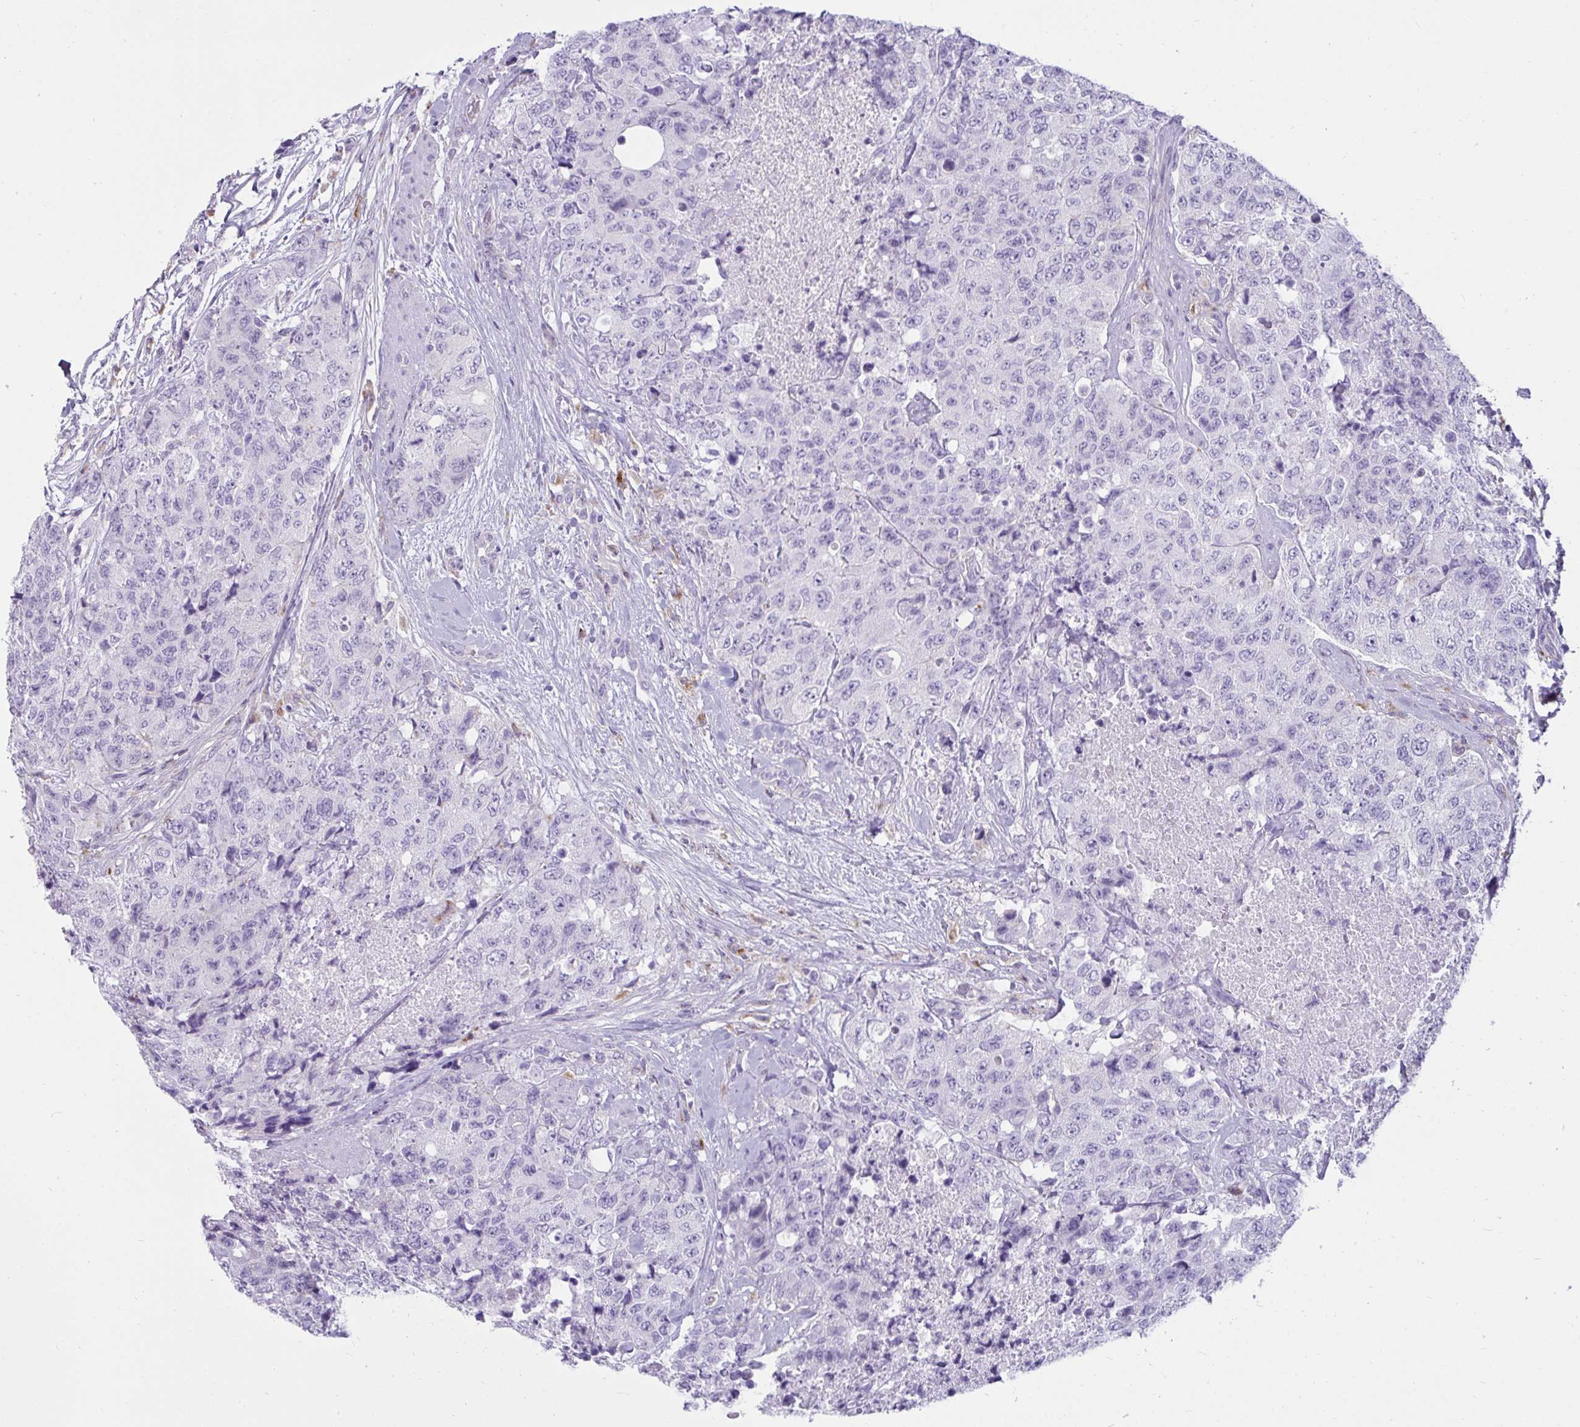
{"staining": {"intensity": "negative", "quantity": "none", "location": "none"}, "tissue": "urothelial cancer", "cell_type": "Tumor cells", "image_type": "cancer", "snomed": [{"axis": "morphology", "description": "Urothelial carcinoma, High grade"}, {"axis": "topography", "description": "Urinary bladder"}], "caption": "IHC image of human high-grade urothelial carcinoma stained for a protein (brown), which displays no staining in tumor cells. (Stains: DAB IHC with hematoxylin counter stain, Microscopy: brightfield microscopy at high magnification).", "gene": "CTSZ", "patient": {"sex": "female", "age": 78}}